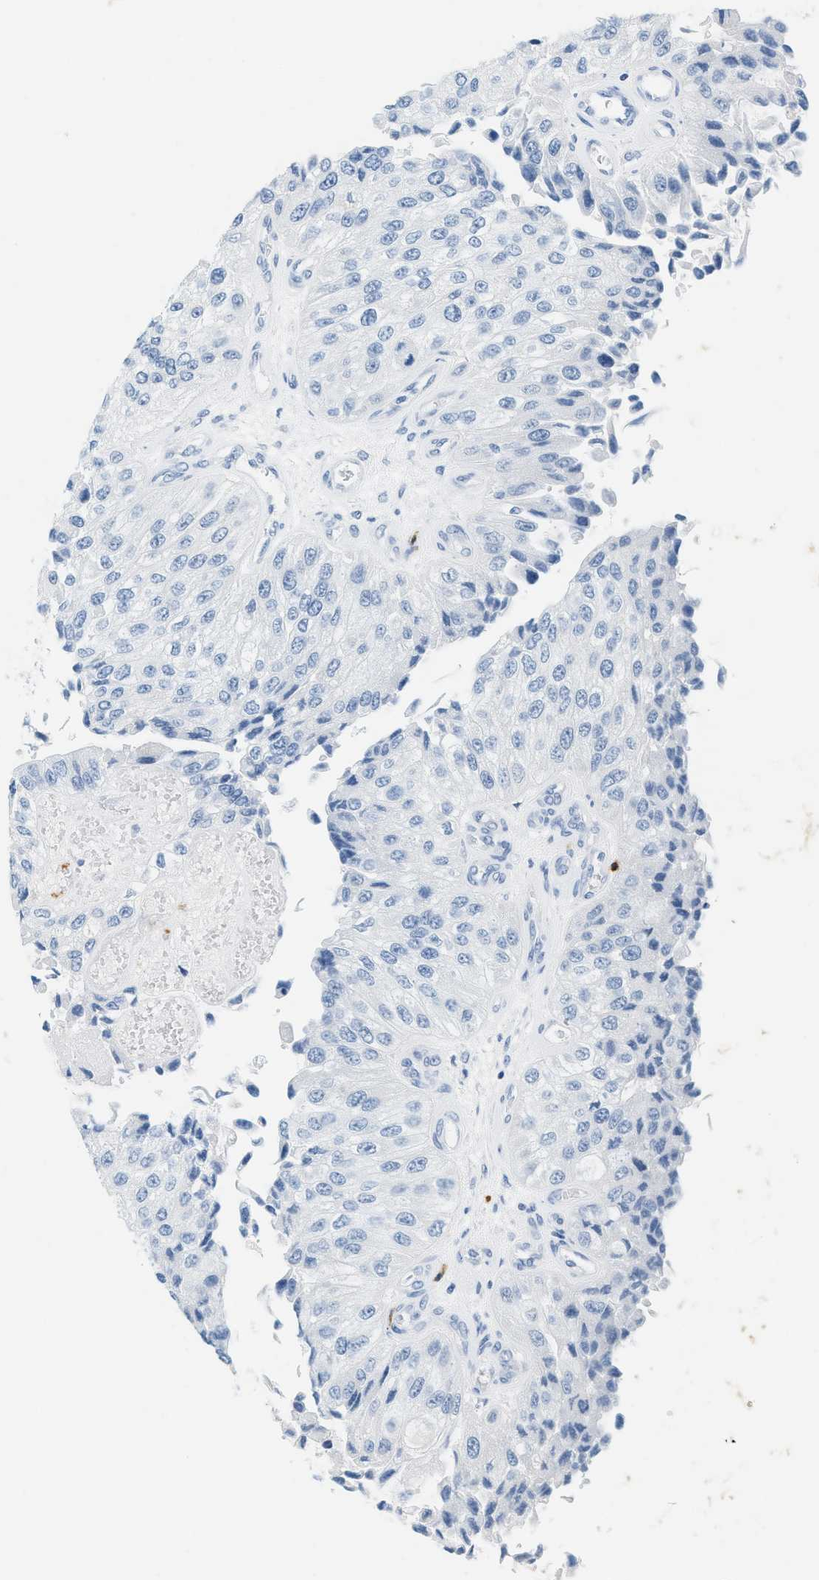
{"staining": {"intensity": "negative", "quantity": "none", "location": "none"}, "tissue": "urothelial cancer", "cell_type": "Tumor cells", "image_type": "cancer", "snomed": [{"axis": "morphology", "description": "Urothelial carcinoma, High grade"}, {"axis": "topography", "description": "Kidney"}, {"axis": "topography", "description": "Urinary bladder"}], "caption": "This is an immunohistochemistry image of urothelial cancer. There is no positivity in tumor cells.", "gene": "LCN2", "patient": {"sex": "male", "age": 77}}